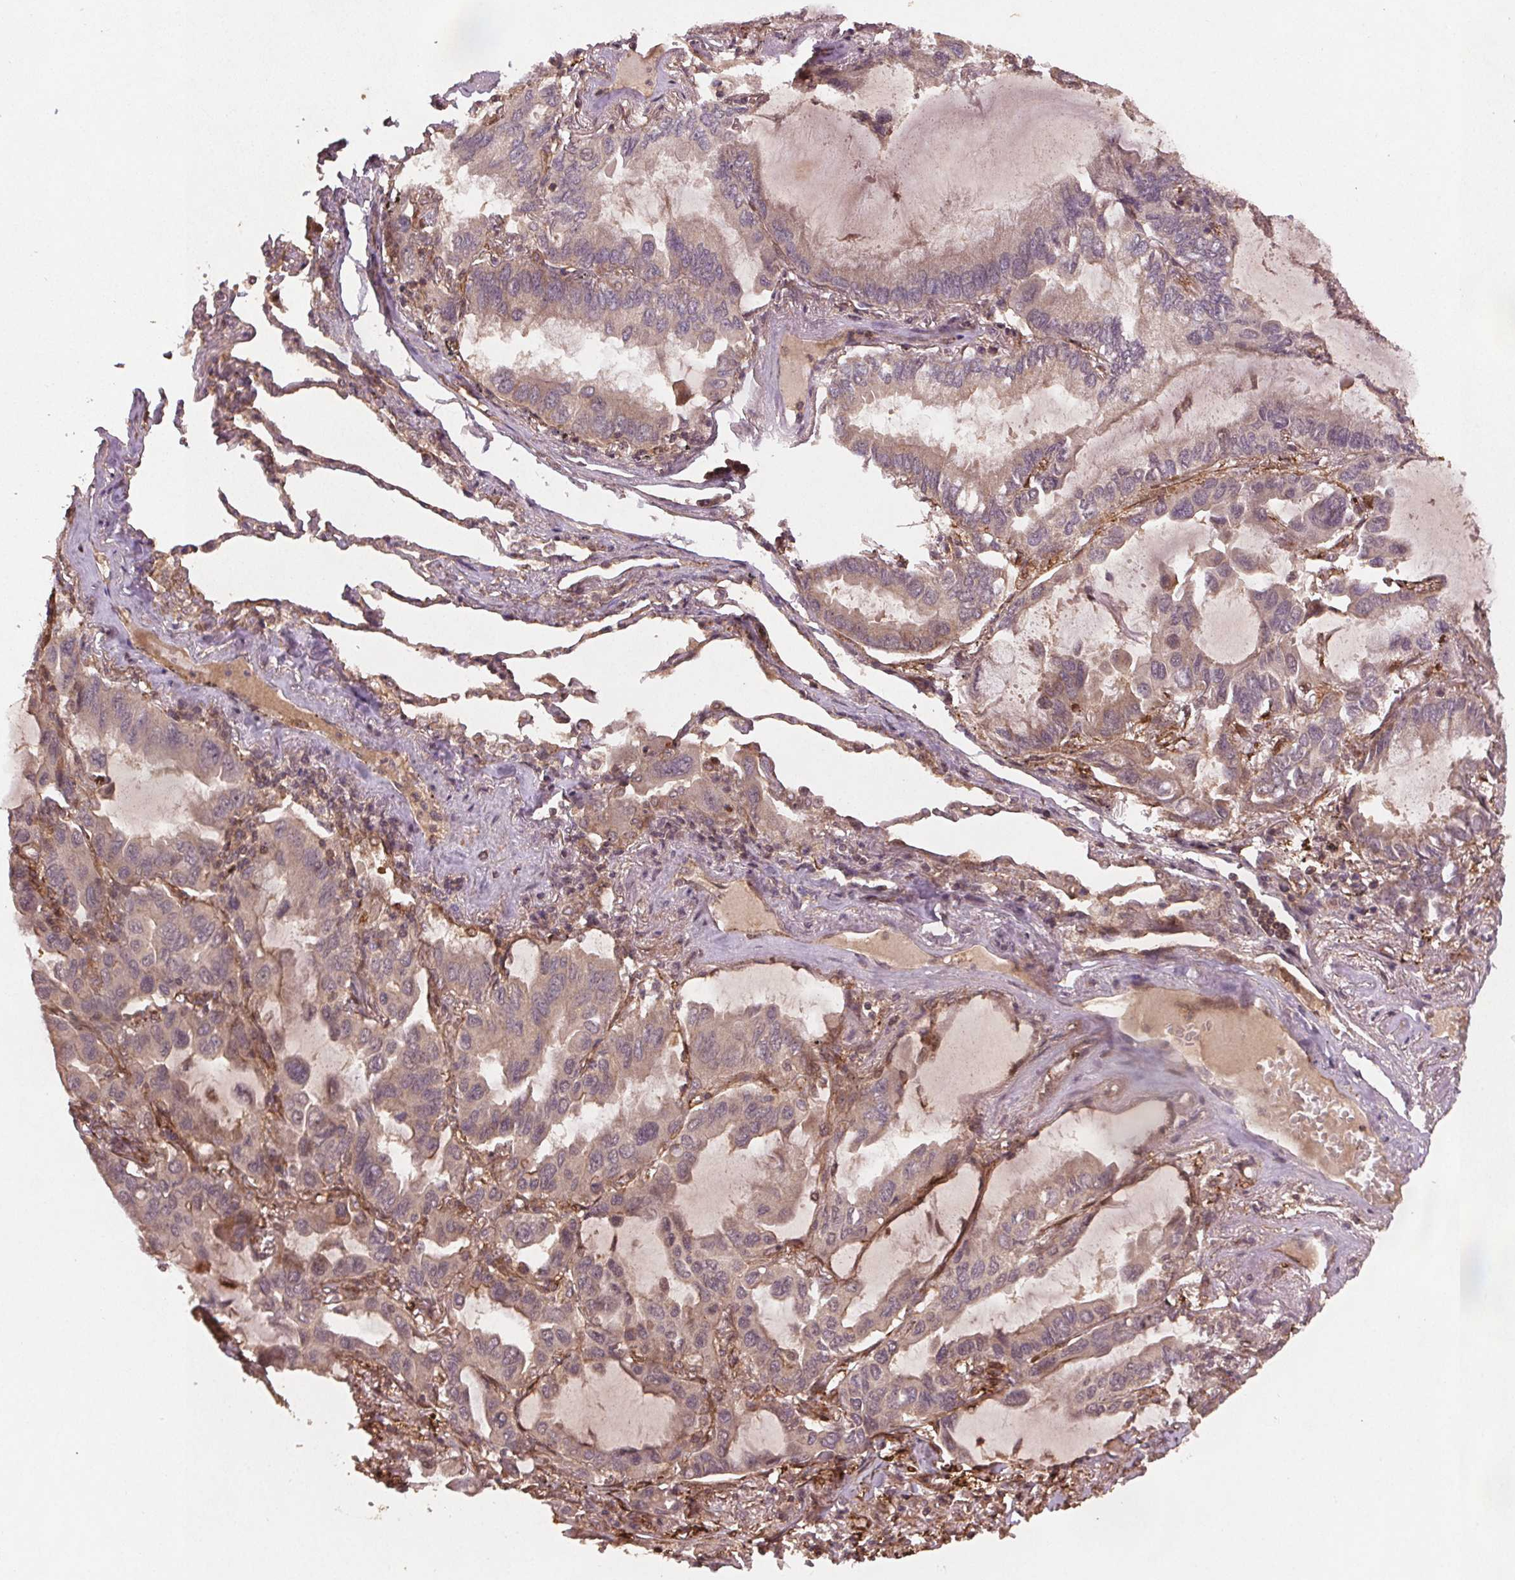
{"staining": {"intensity": "weak", "quantity": ">75%", "location": "cytoplasmic/membranous"}, "tissue": "lung cancer", "cell_type": "Tumor cells", "image_type": "cancer", "snomed": [{"axis": "morphology", "description": "Adenocarcinoma, NOS"}, {"axis": "topography", "description": "Lung"}], "caption": "Immunohistochemical staining of lung adenocarcinoma reveals low levels of weak cytoplasmic/membranous protein expression in approximately >75% of tumor cells.", "gene": "SEC14L2", "patient": {"sex": "male", "age": 64}}